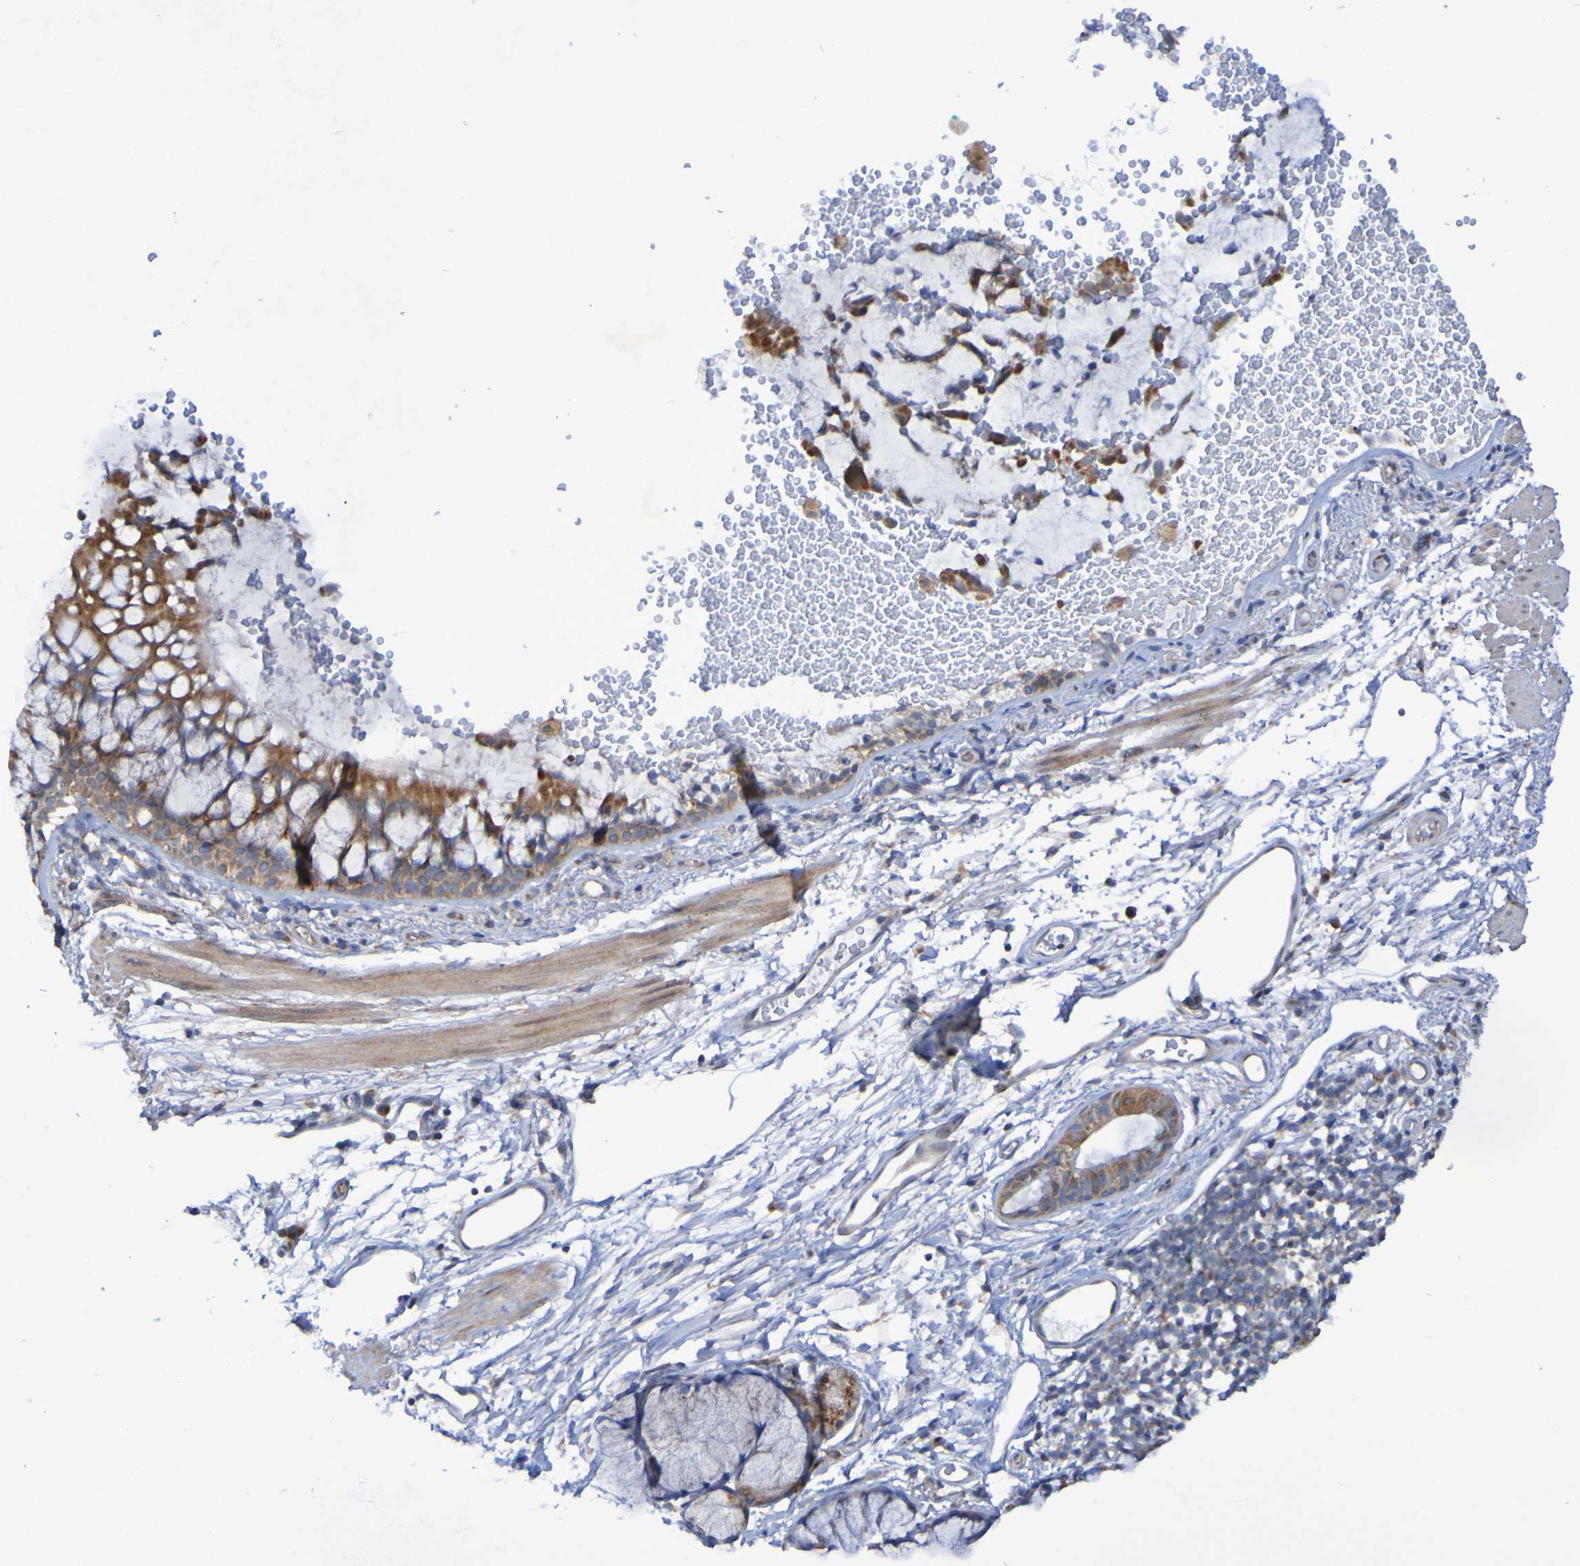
{"staining": {"intensity": "moderate", "quantity": ">75%", "location": "cytoplasmic/membranous"}, "tissue": "bronchus", "cell_type": "Respiratory epithelial cells", "image_type": "normal", "snomed": [{"axis": "morphology", "description": "Normal tissue, NOS"}, {"axis": "topography", "description": "Cartilage tissue"}, {"axis": "topography", "description": "Bronchus"}], "caption": "Respiratory epithelial cells reveal moderate cytoplasmic/membranous staining in approximately >75% of cells in benign bronchus.", "gene": "LMBRD2", "patient": {"sex": "female", "age": 53}}